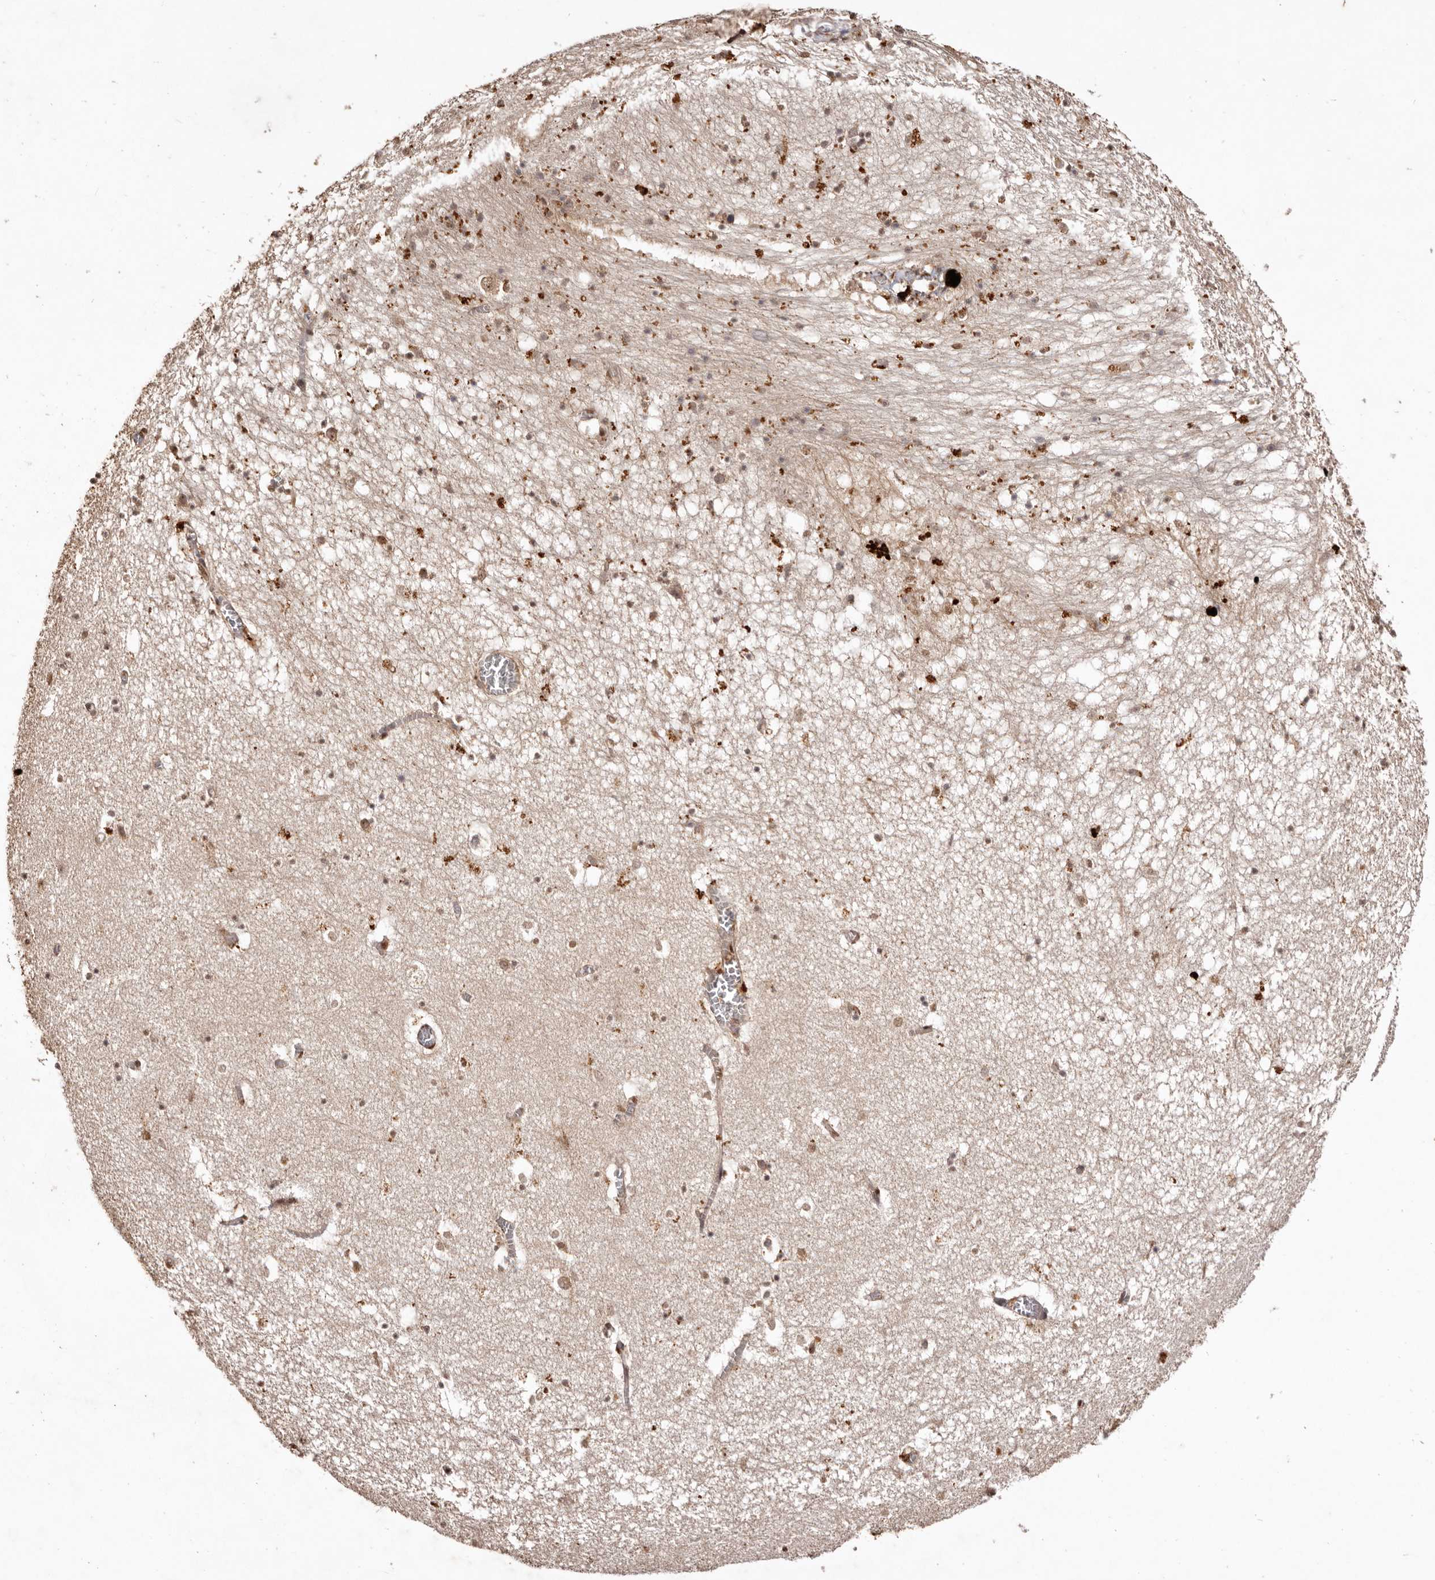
{"staining": {"intensity": "moderate", "quantity": "25%-75%", "location": "cytoplasmic/membranous,nuclear"}, "tissue": "hippocampus", "cell_type": "Glial cells", "image_type": "normal", "snomed": [{"axis": "morphology", "description": "Normal tissue, NOS"}, {"axis": "topography", "description": "Hippocampus"}], "caption": "There is medium levels of moderate cytoplasmic/membranous,nuclear staining in glial cells of unremarkable hippocampus, as demonstrated by immunohistochemical staining (brown color).", "gene": "NOTCH1", "patient": {"sex": "female", "age": 64}}